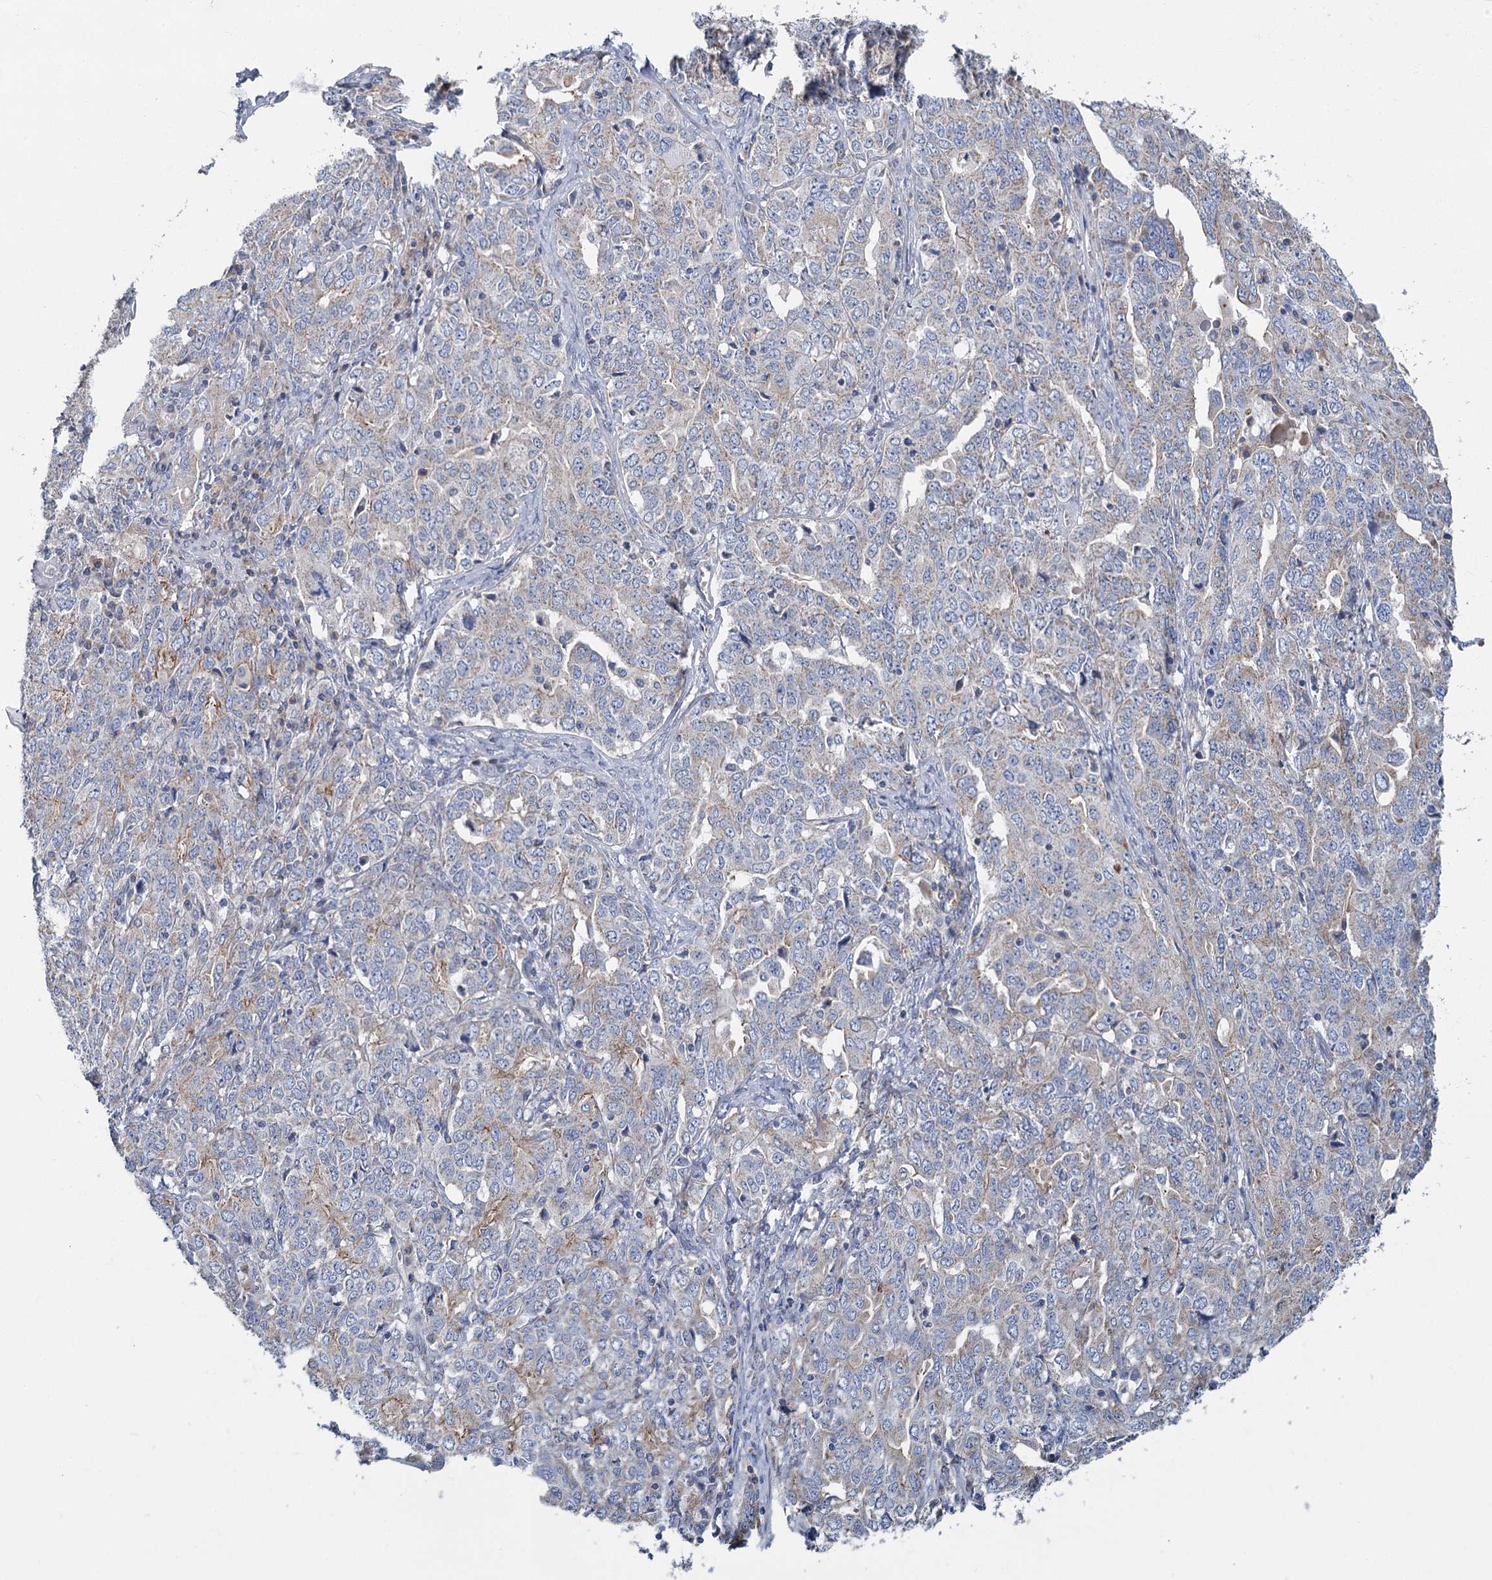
{"staining": {"intensity": "weak", "quantity": "<25%", "location": "cytoplasmic/membranous"}, "tissue": "ovarian cancer", "cell_type": "Tumor cells", "image_type": "cancer", "snomed": [{"axis": "morphology", "description": "Carcinoma, endometroid"}, {"axis": "topography", "description": "Ovary"}], "caption": "DAB immunohistochemical staining of ovarian endometroid carcinoma exhibits no significant positivity in tumor cells.", "gene": "ANKRD16", "patient": {"sex": "female", "age": 62}}